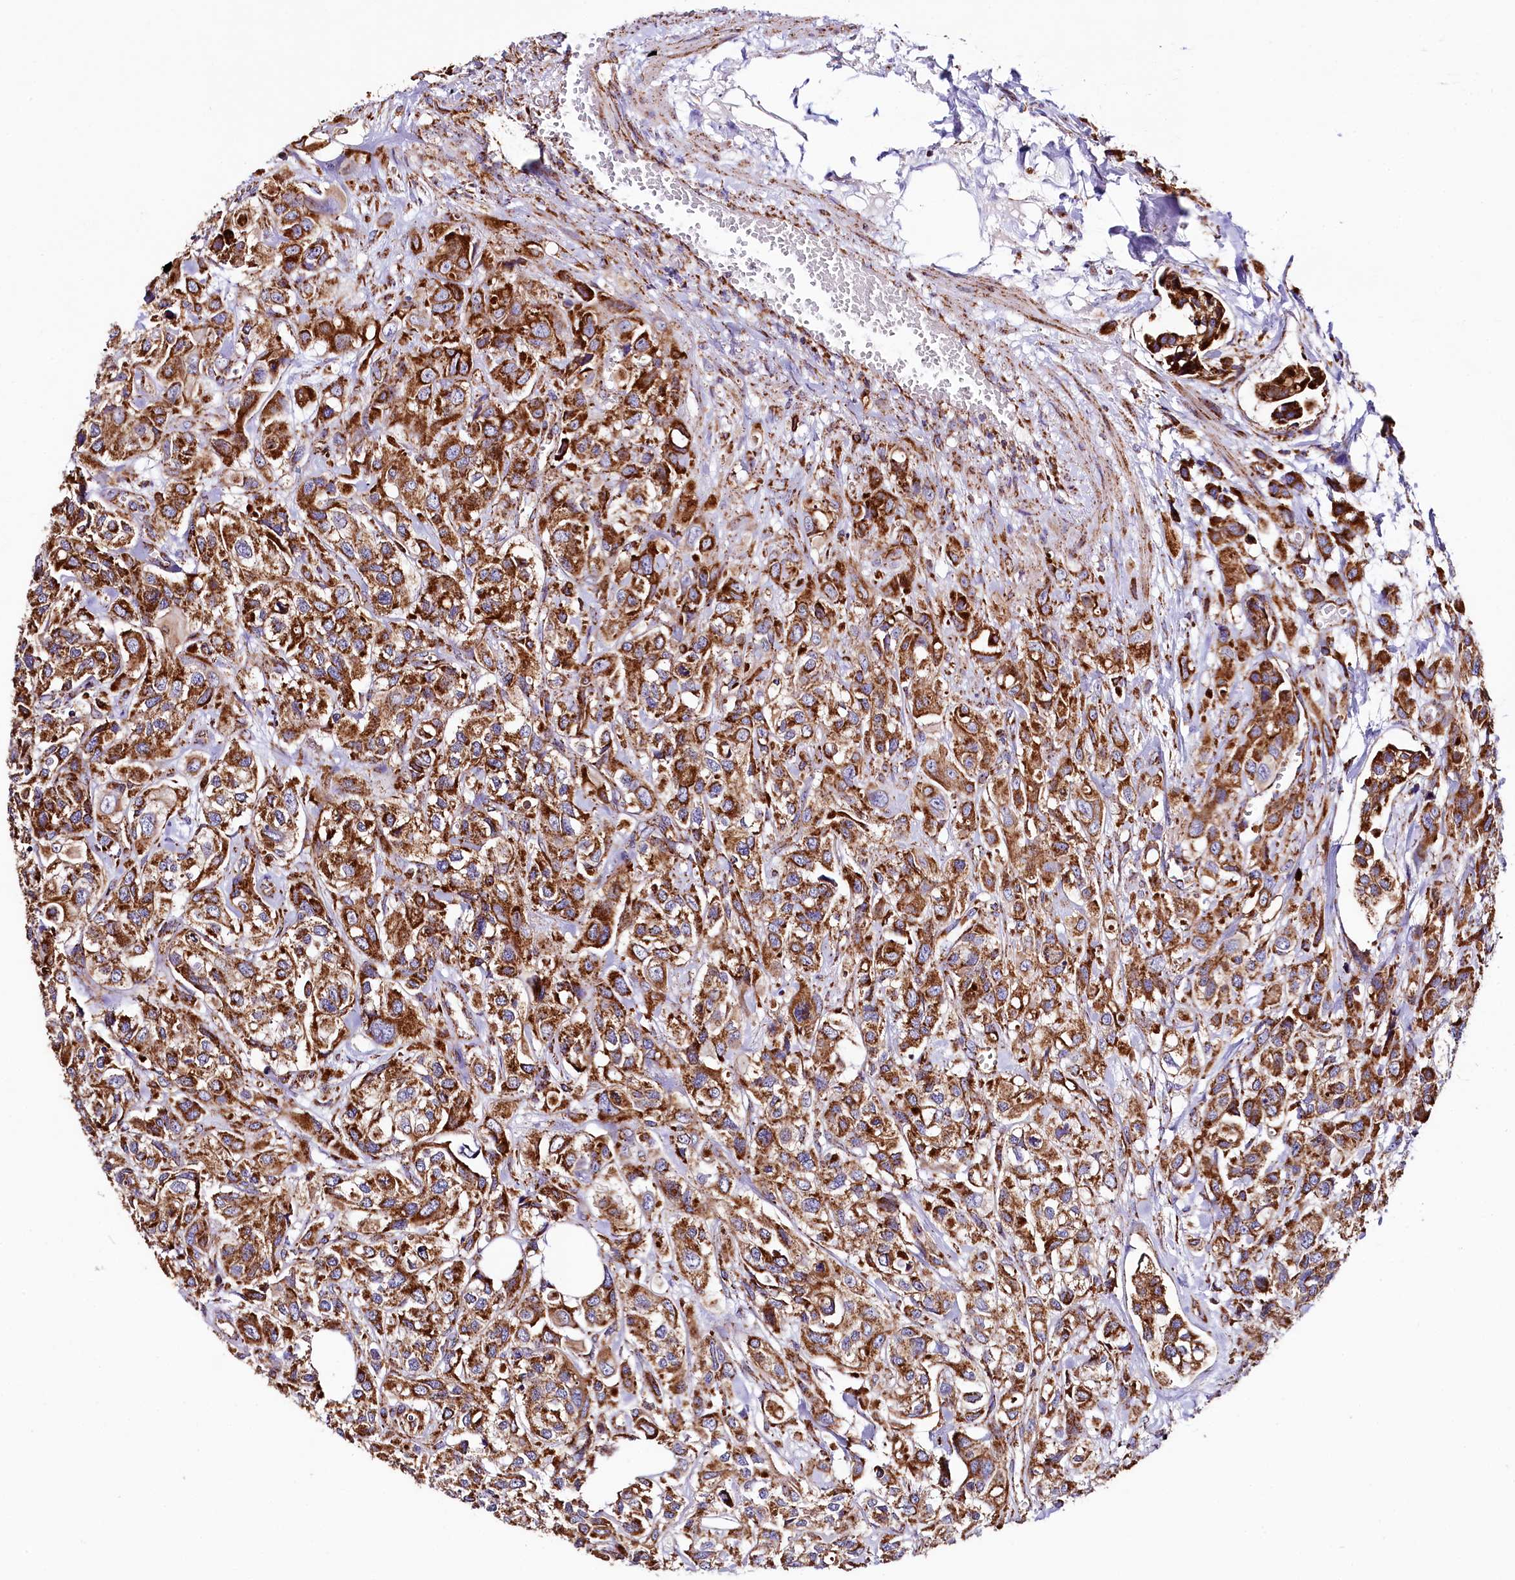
{"staining": {"intensity": "strong", "quantity": ">75%", "location": "cytoplasmic/membranous"}, "tissue": "urothelial cancer", "cell_type": "Tumor cells", "image_type": "cancer", "snomed": [{"axis": "morphology", "description": "Urothelial carcinoma, High grade"}, {"axis": "topography", "description": "Urinary bladder"}], "caption": "The image displays a brown stain indicating the presence of a protein in the cytoplasmic/membranous of tumor cells in high-grade urothelial carcinoma.", "gene": "APLP2", "patient": {"sex": "male", "age": 67}}